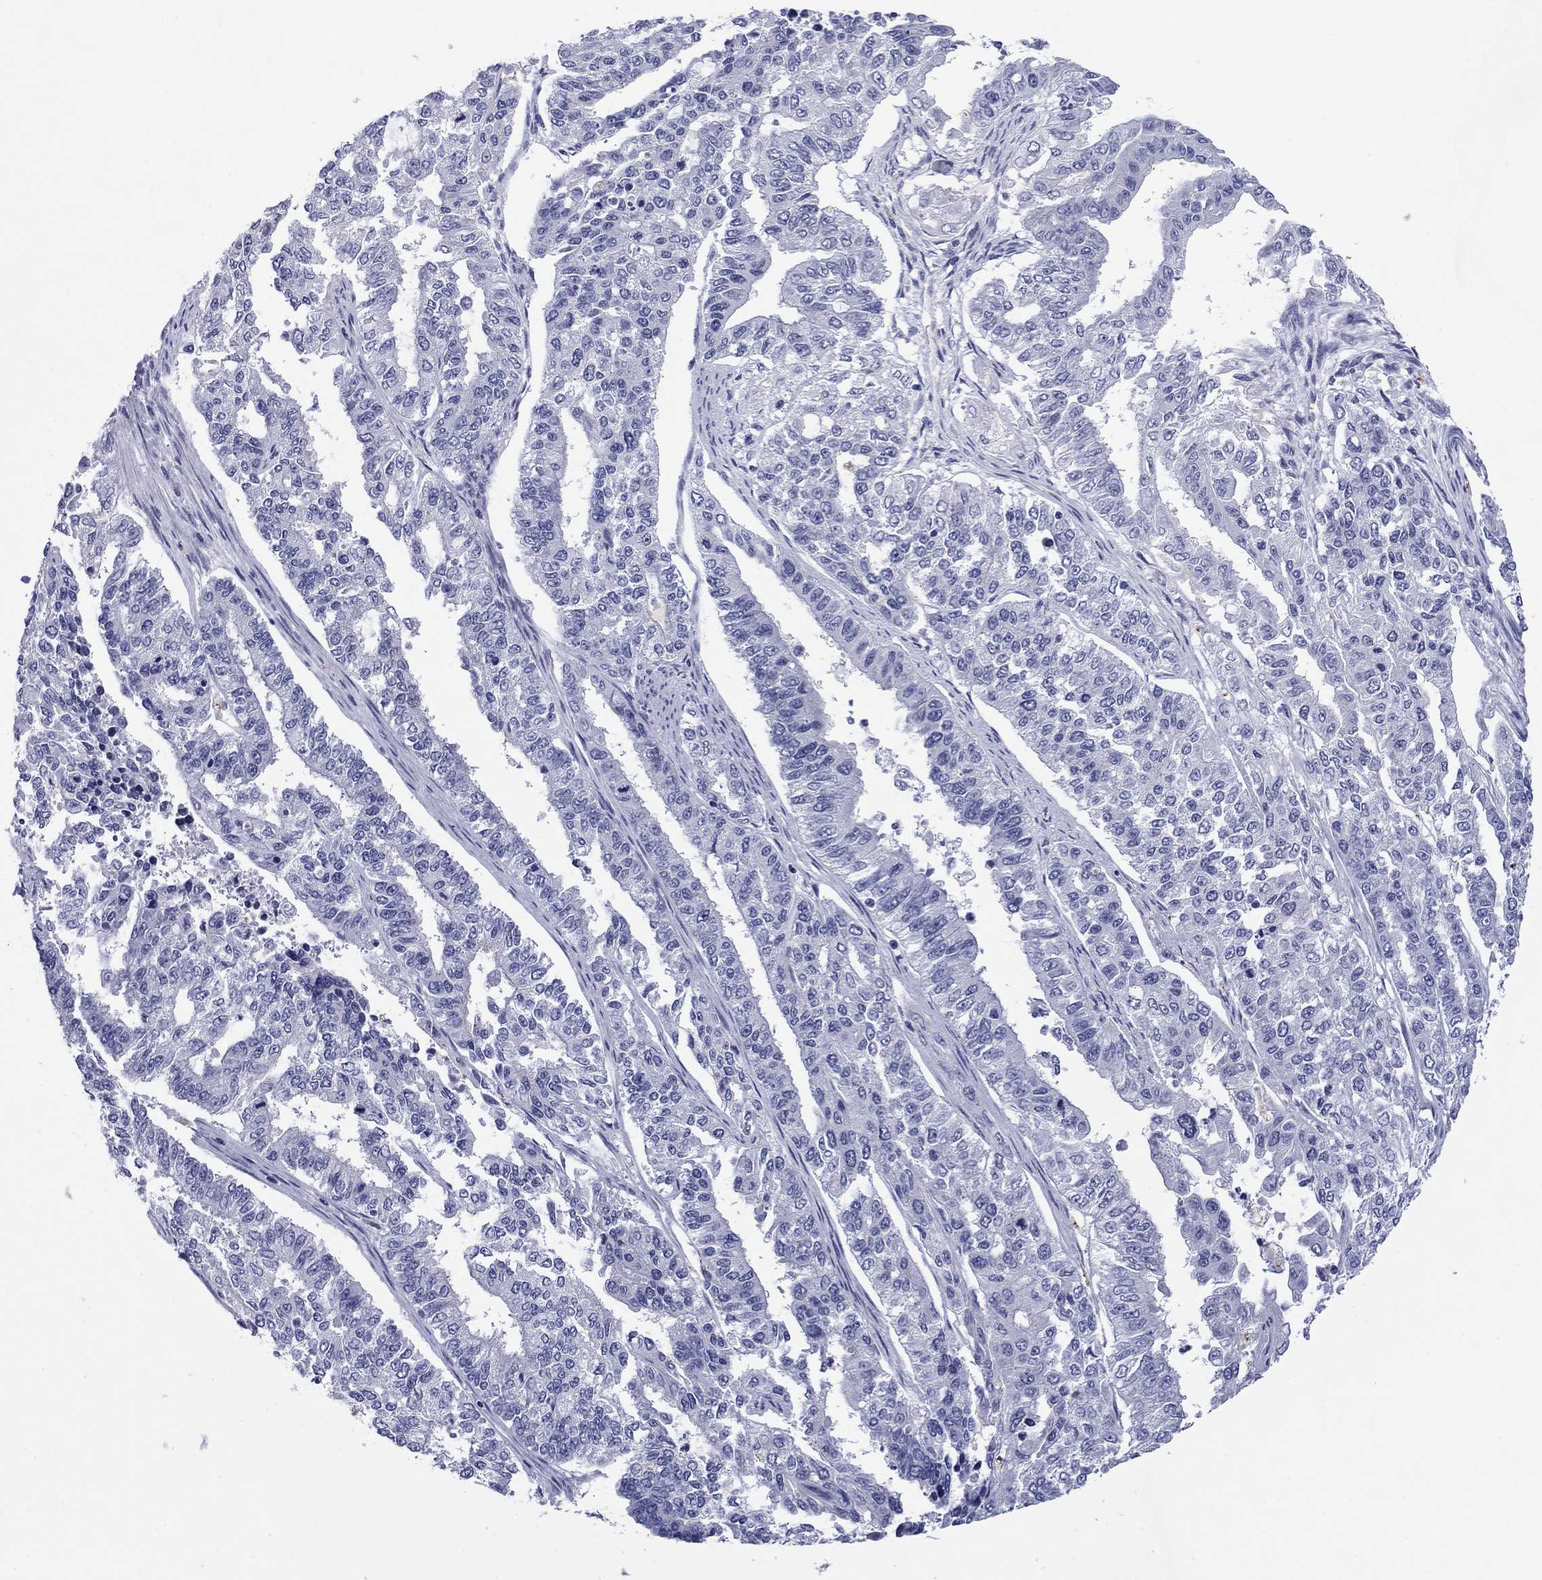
{"staining": {"intensity": "negative", "quantity": "none", "location": "none"}, "tissue": "endometrial cancer", "cell_type": "Tumor cells", "image_type": "cancer", "snomed": [{"axis": "morphology", "description": "Adenocarcinoma, NOS"}, {"axis": "topography", "description": "Uterus"}], "caption": "Endometrial adenocarcinoma was stained to show a protein in brown. There is no significant staining in tumor cells.", "gene": "TCFL5", "patient": {"sex": "female", "age": 59}}